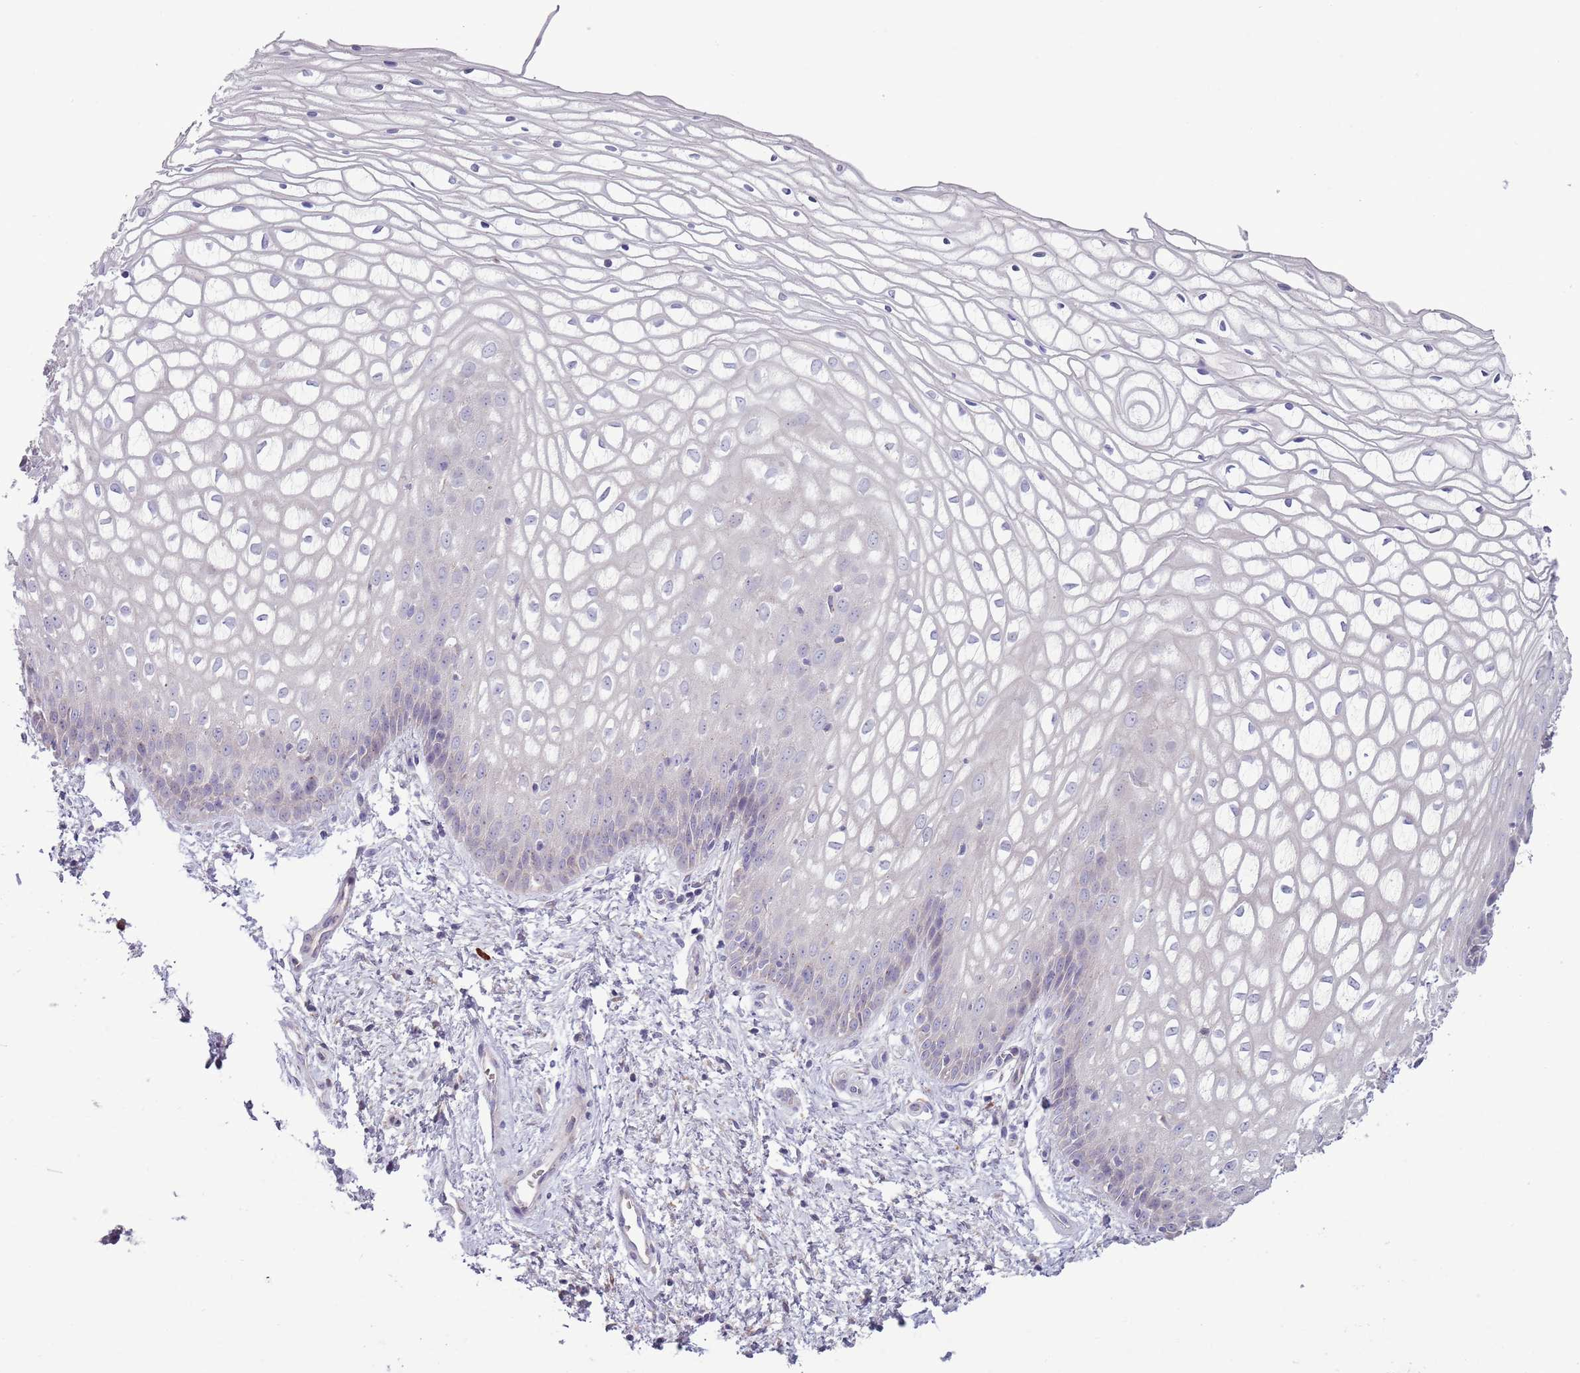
{"staining": {"intensity": "negative", "quantity": "none", "location": "none"}, "tissue": "vagina", "cell_type": "Squamous epithelial cells", "image_type": "normal", "snomed": [{"axis": "morphology", "description": "Normal tissue, NOS"}, {"axis": "topography", "description": "Vagina"}], "caption": "Immunohistochemistry (IHC) histopathology image of normal vagina: human vagina stained with DAB displays no significant protein expression in squamous epithelial cells.", "gene": "LTB", "patient": {"sex": "female", "age": 34}}